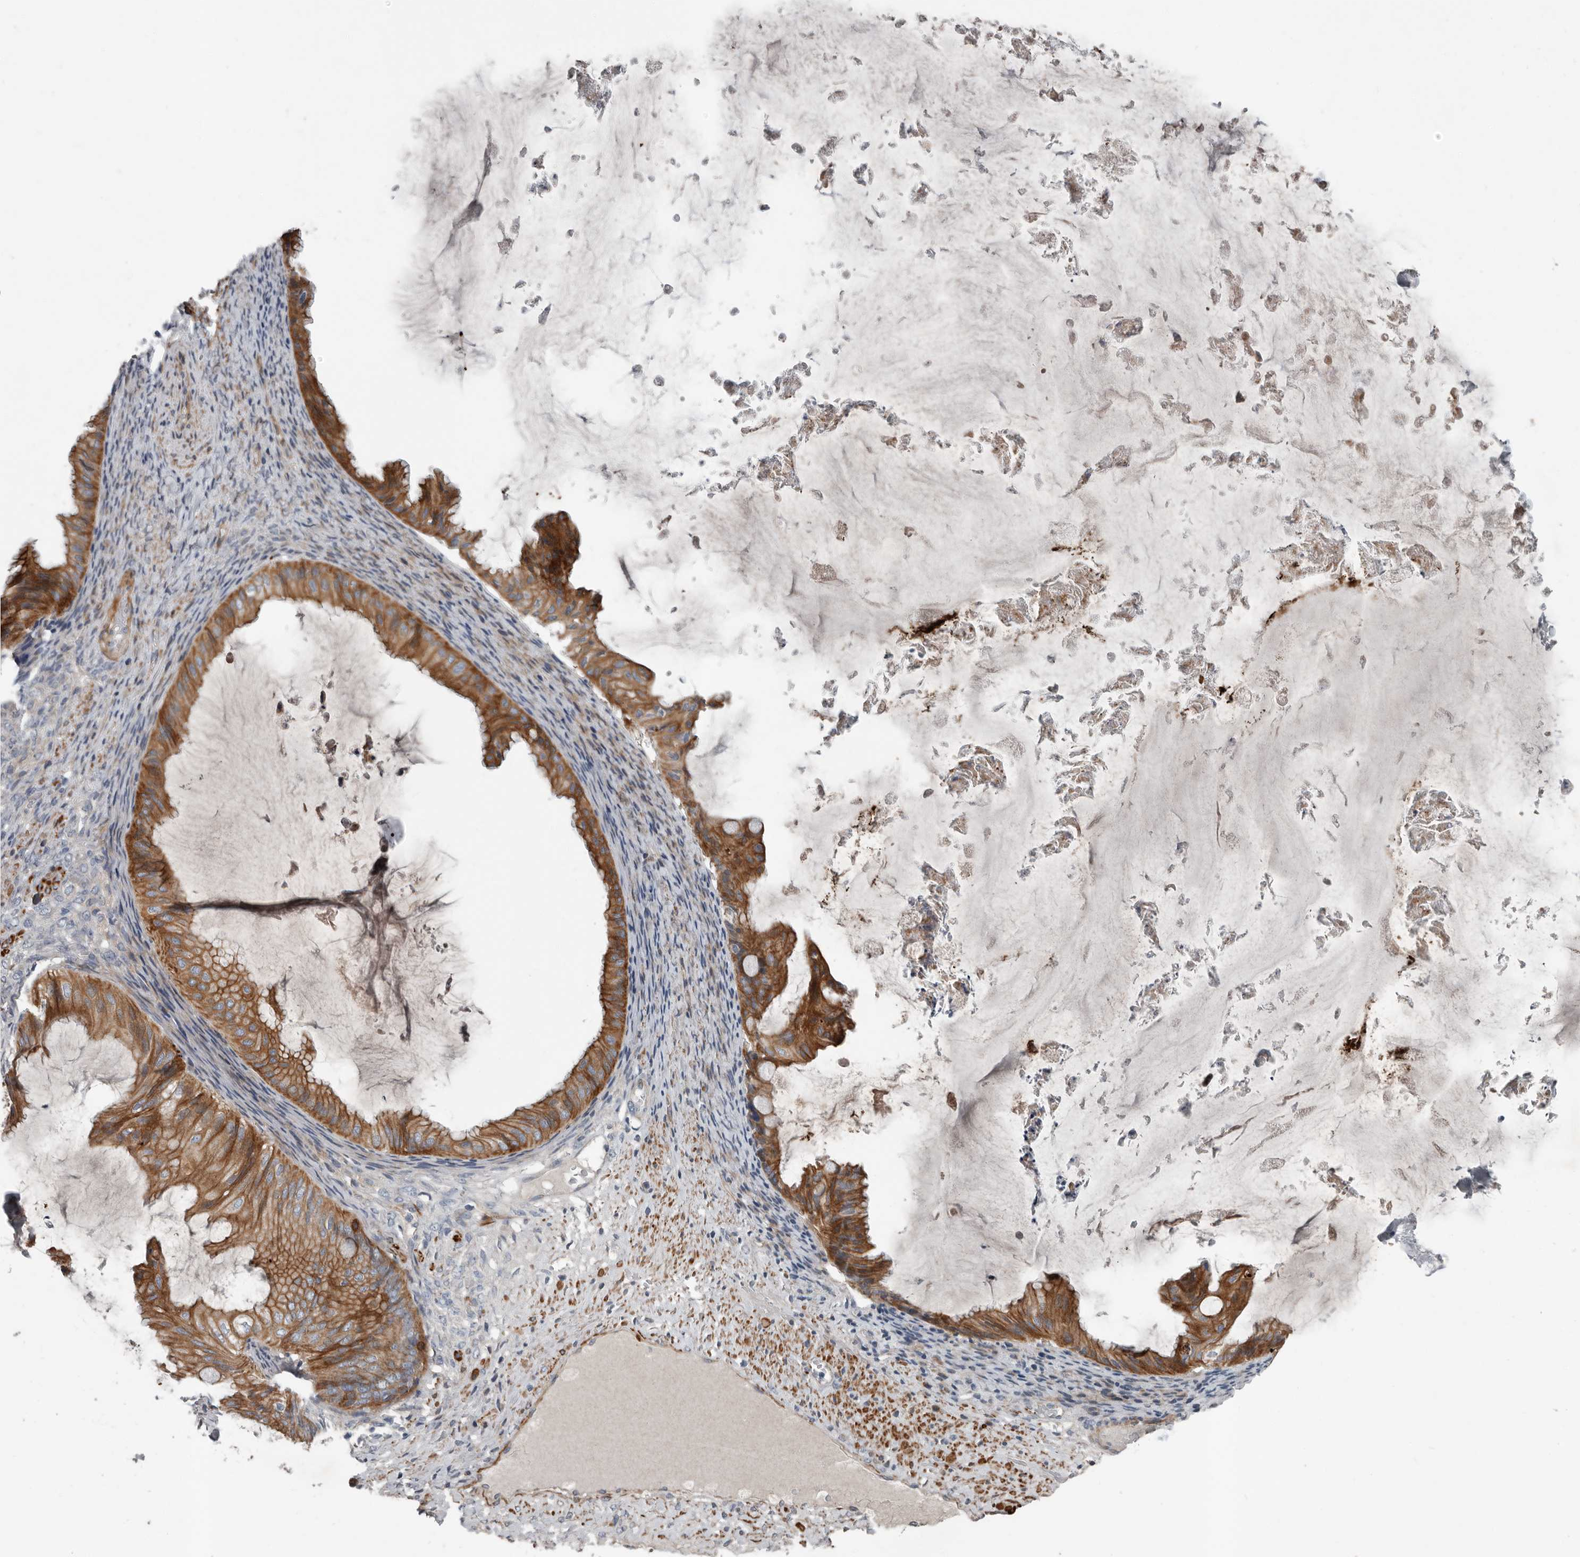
{"staining": {"intensity": "moderate", "quantity": ">75%", "location": "cytoplasmic/membranous"}, "tissue": "ovarian cancer", "cell_type": "Tumor cells", "image_type": "cancer", "snomed": [{"axis": "morphology", "description": "Cystadenocarcinoma, mucinous, NOS"}, {"axis": "topography", "description": "Ovary"}], "caption": "Ovarian cancer (mucinous cystadenocarcinoma) stained for a protein (brown) exhibits moderate cytoplasmic/membranous positive positivity in about >75% of tumor cells.", "gene": "DPY19L4", "patient": {"sex": "female", "age": 61}}